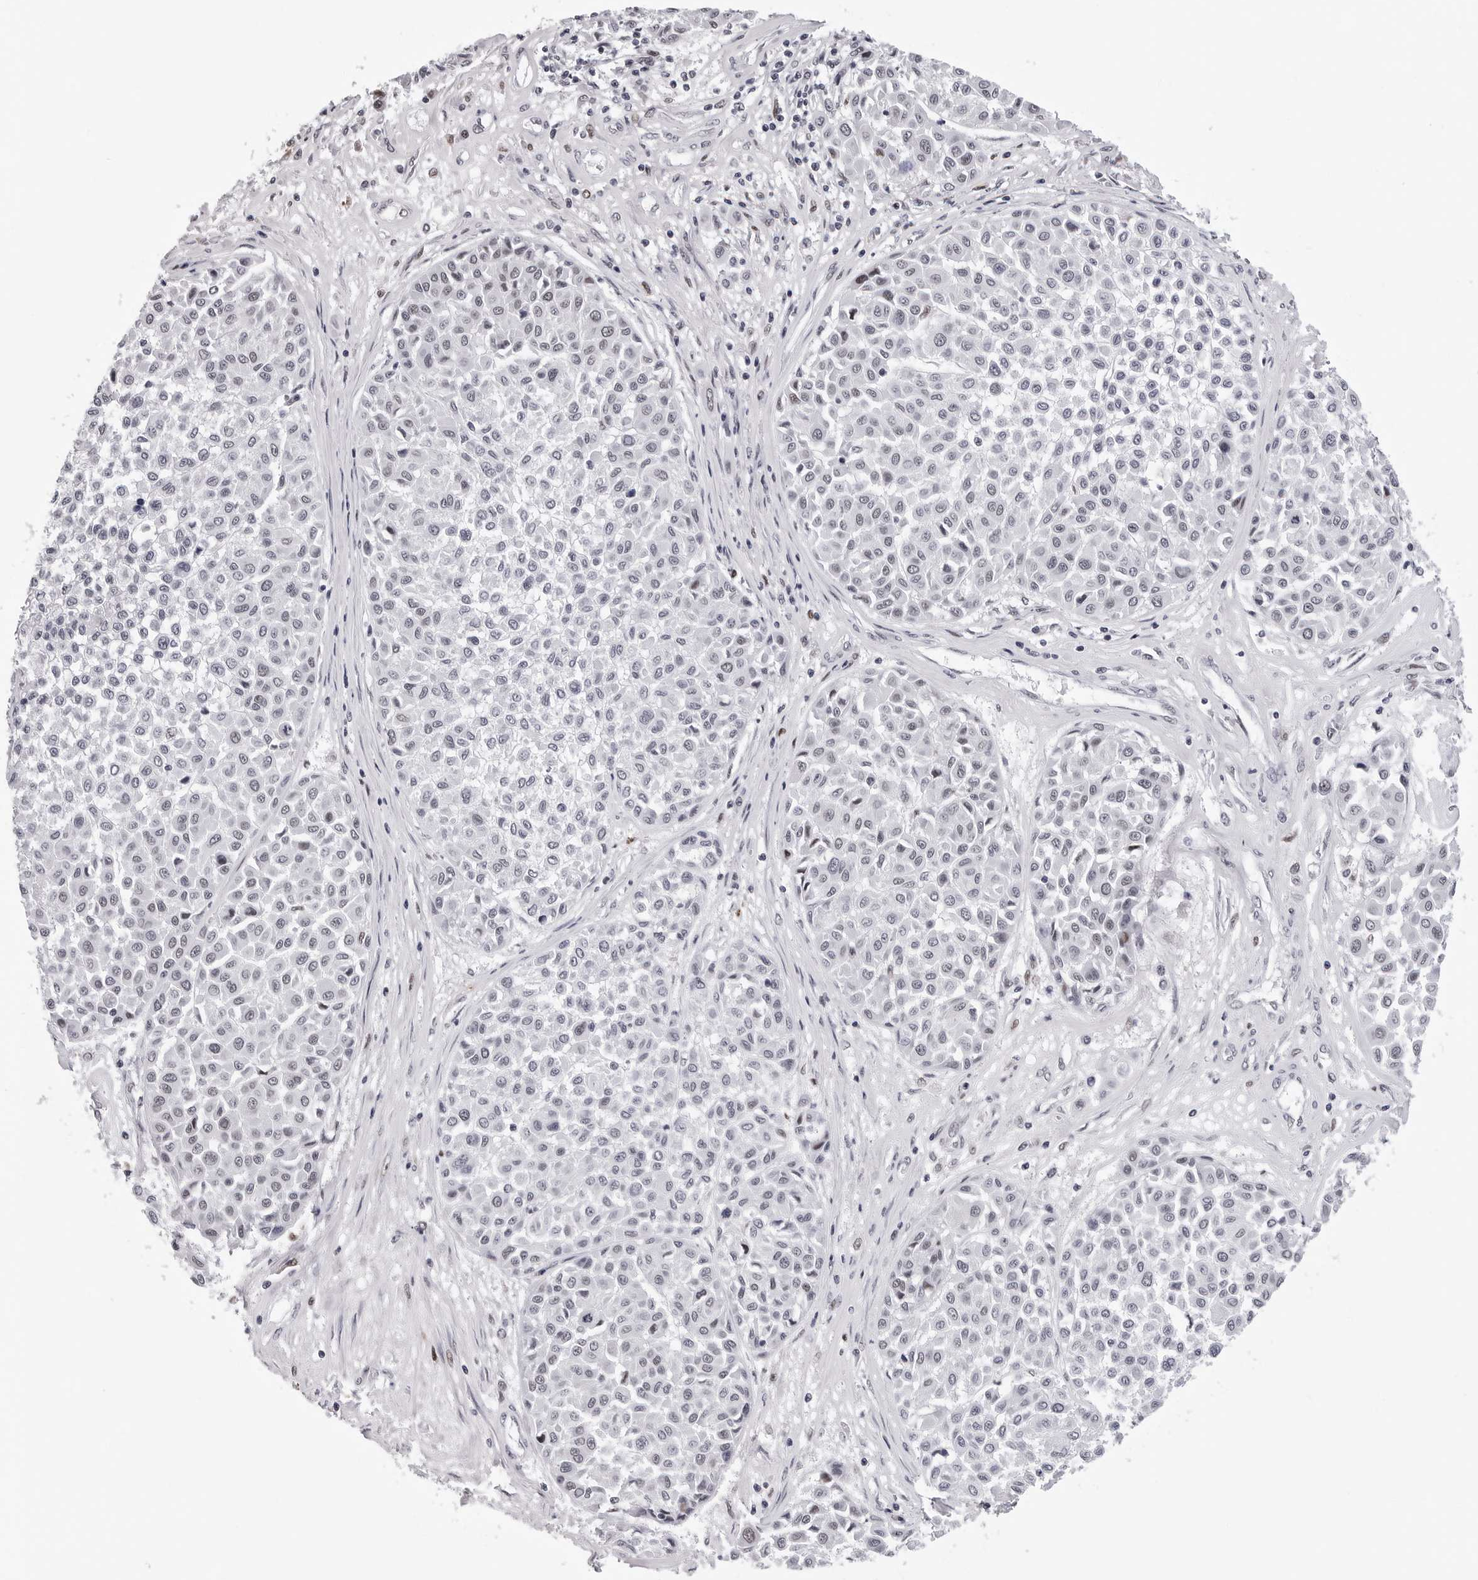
{"staining": {"intensity": "negative", "quantity": "none", "location": "none"}, "tissue": "melanoma", "cell_type": "Tumor cells", "image_type": "cancer", "snomed": [{"axis": "morphology", "description": "Malignant melanoma, Metastatic site"}, {"axis": "topography", "description": "Soft tissue"}], "caption": "High power microscopy histopathology image of an immunohistochemistry histopathology image of malignant melanoma (metastatic site), revealing no significant staining in tumor cells.", "gene": "SF3B4", "patient": {"sex": "male", "age": 41}}